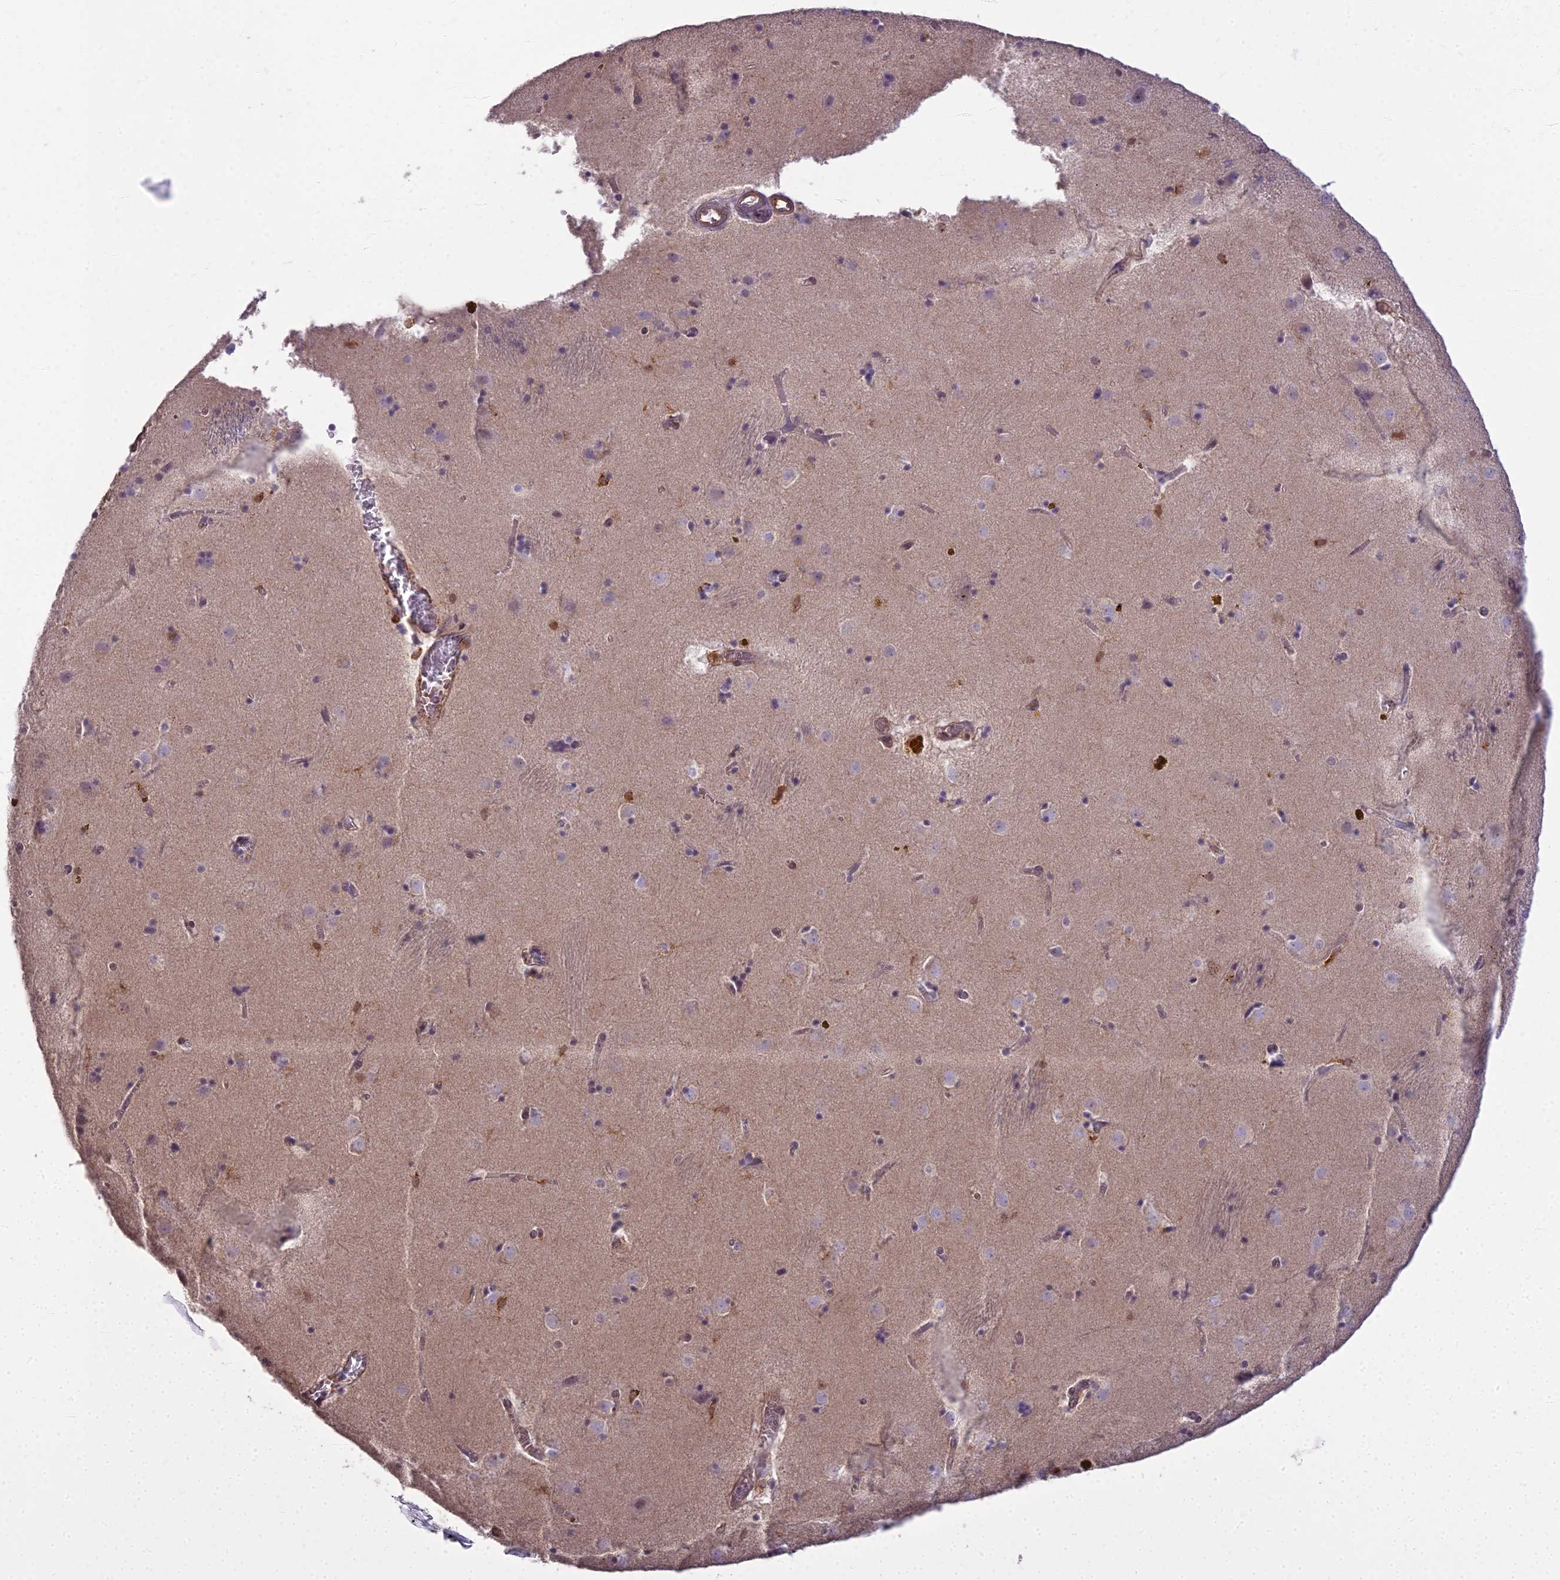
{"staining": {"intensity": "moderate", "quantity": "<25%", "location": "cytoplasmic/membranous,nuclear"}, "tissue": "caudate", "cell_type": "Glial cells", "image_type": "normal", "snomed": [{"axis": "morphology", "description": "Normal tissue, NOS"}, {"axis": "topography", "description": "Lateral ventricle wall"}], "caption": "Immunohistochemical staining of benign human caudate exhibits <25% levels of moderate cytoplasmic/membranous,nuclear protein positivity in about <25% of glial cells.", "gene": "BLNK", "patient": {"sex": "male", "age": 70}}